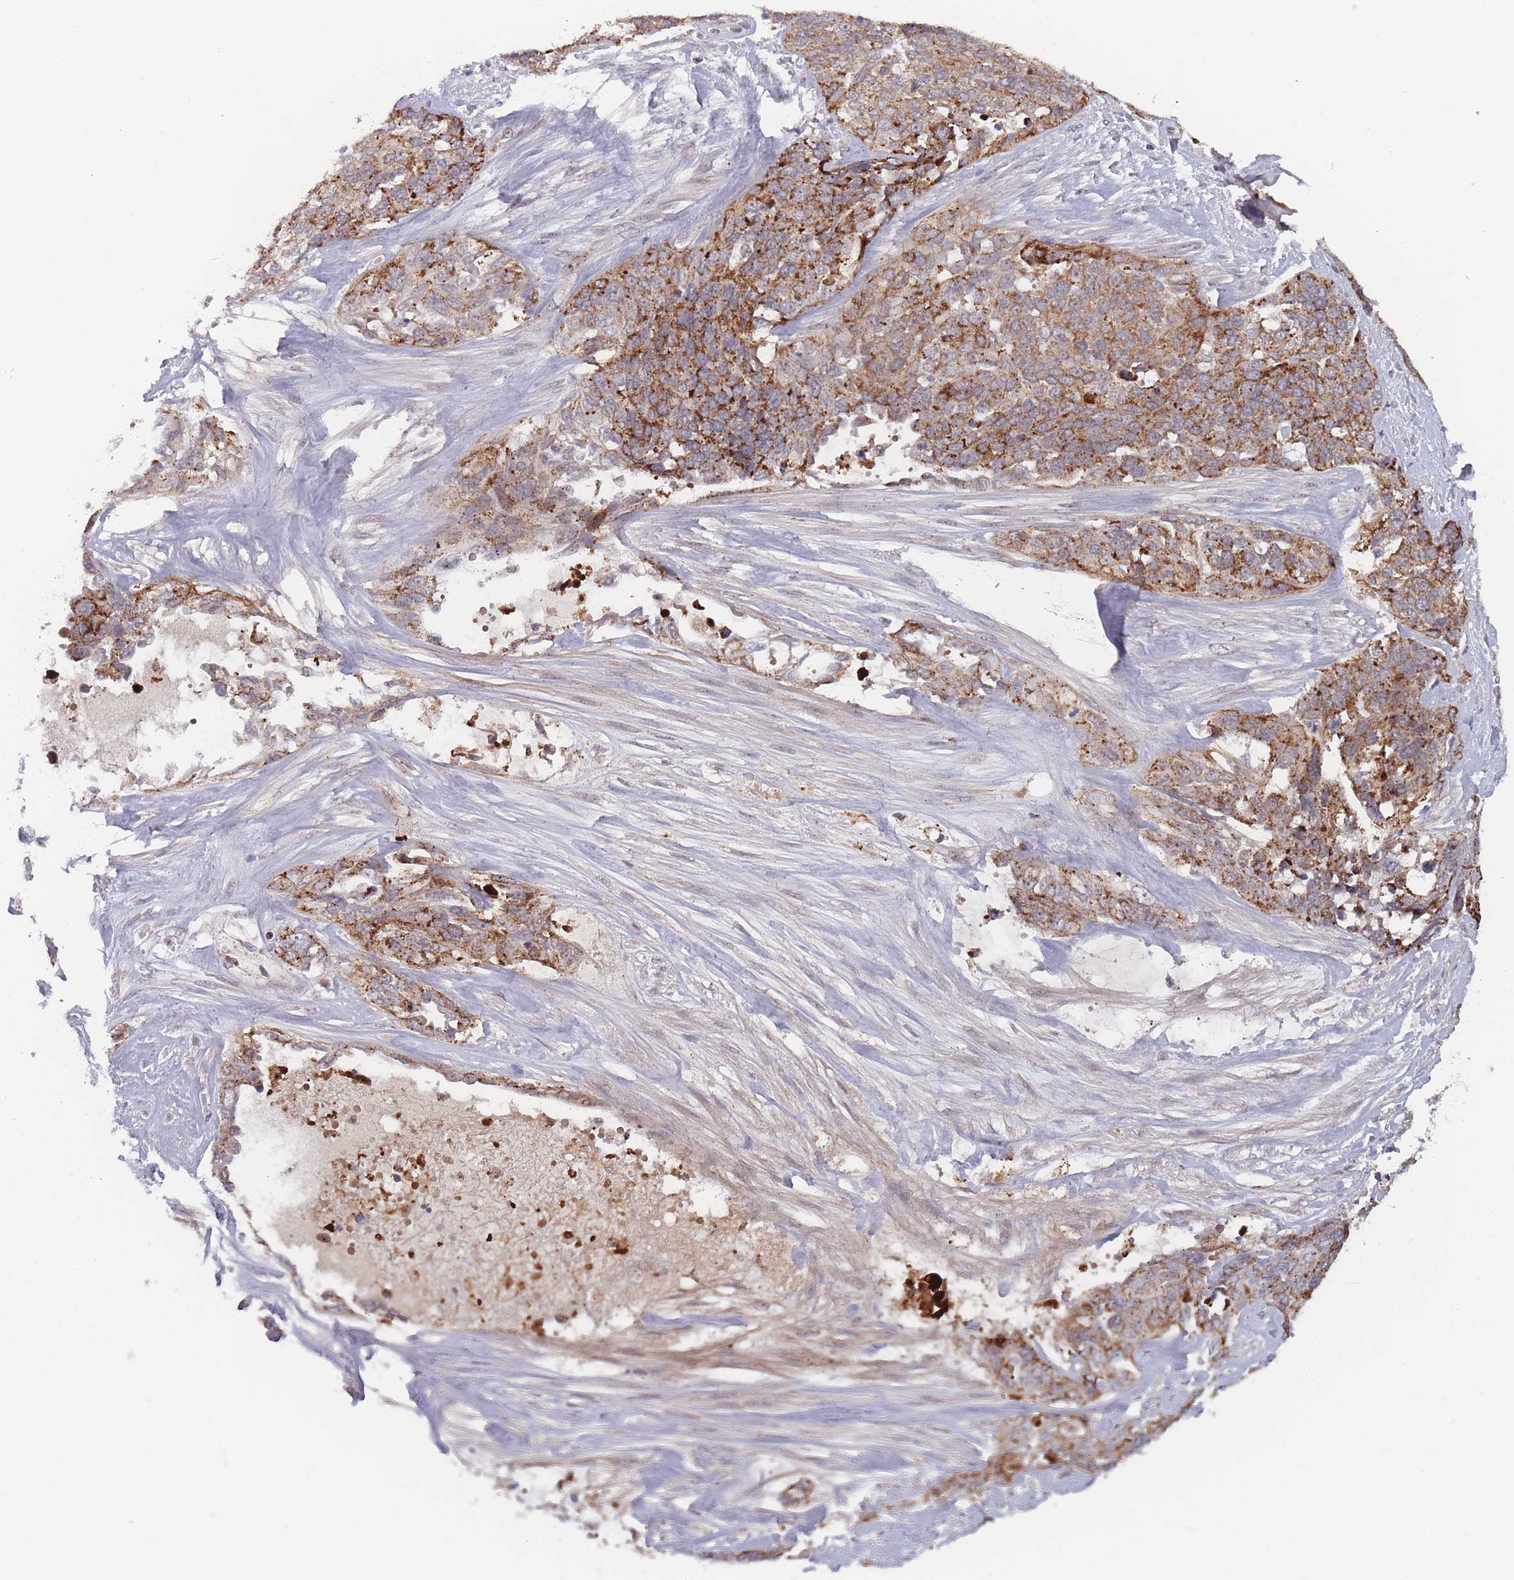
{"staining": {"intensity": "moderate", "quantity": ">75%", "location": "cytoplasmic/membranous"}, "tissue": "ovarian cancer", "cell_type": "Tumor cells", "image_type": "cancer", "snomed": [{"axis": "morphology", "description": "Cystadenocarcinoma, serous, NOS"}, {"axis": "topography", "description": "Ovary"}], "caption": "Moderate cytoplasmic/membranous staining is identified in approximately >75% of tumor cells in ovarian cancer (serous cystadenocarcinoma).", "gene": "TMEM232", "patient": {"sex": "female", "age": 44}}